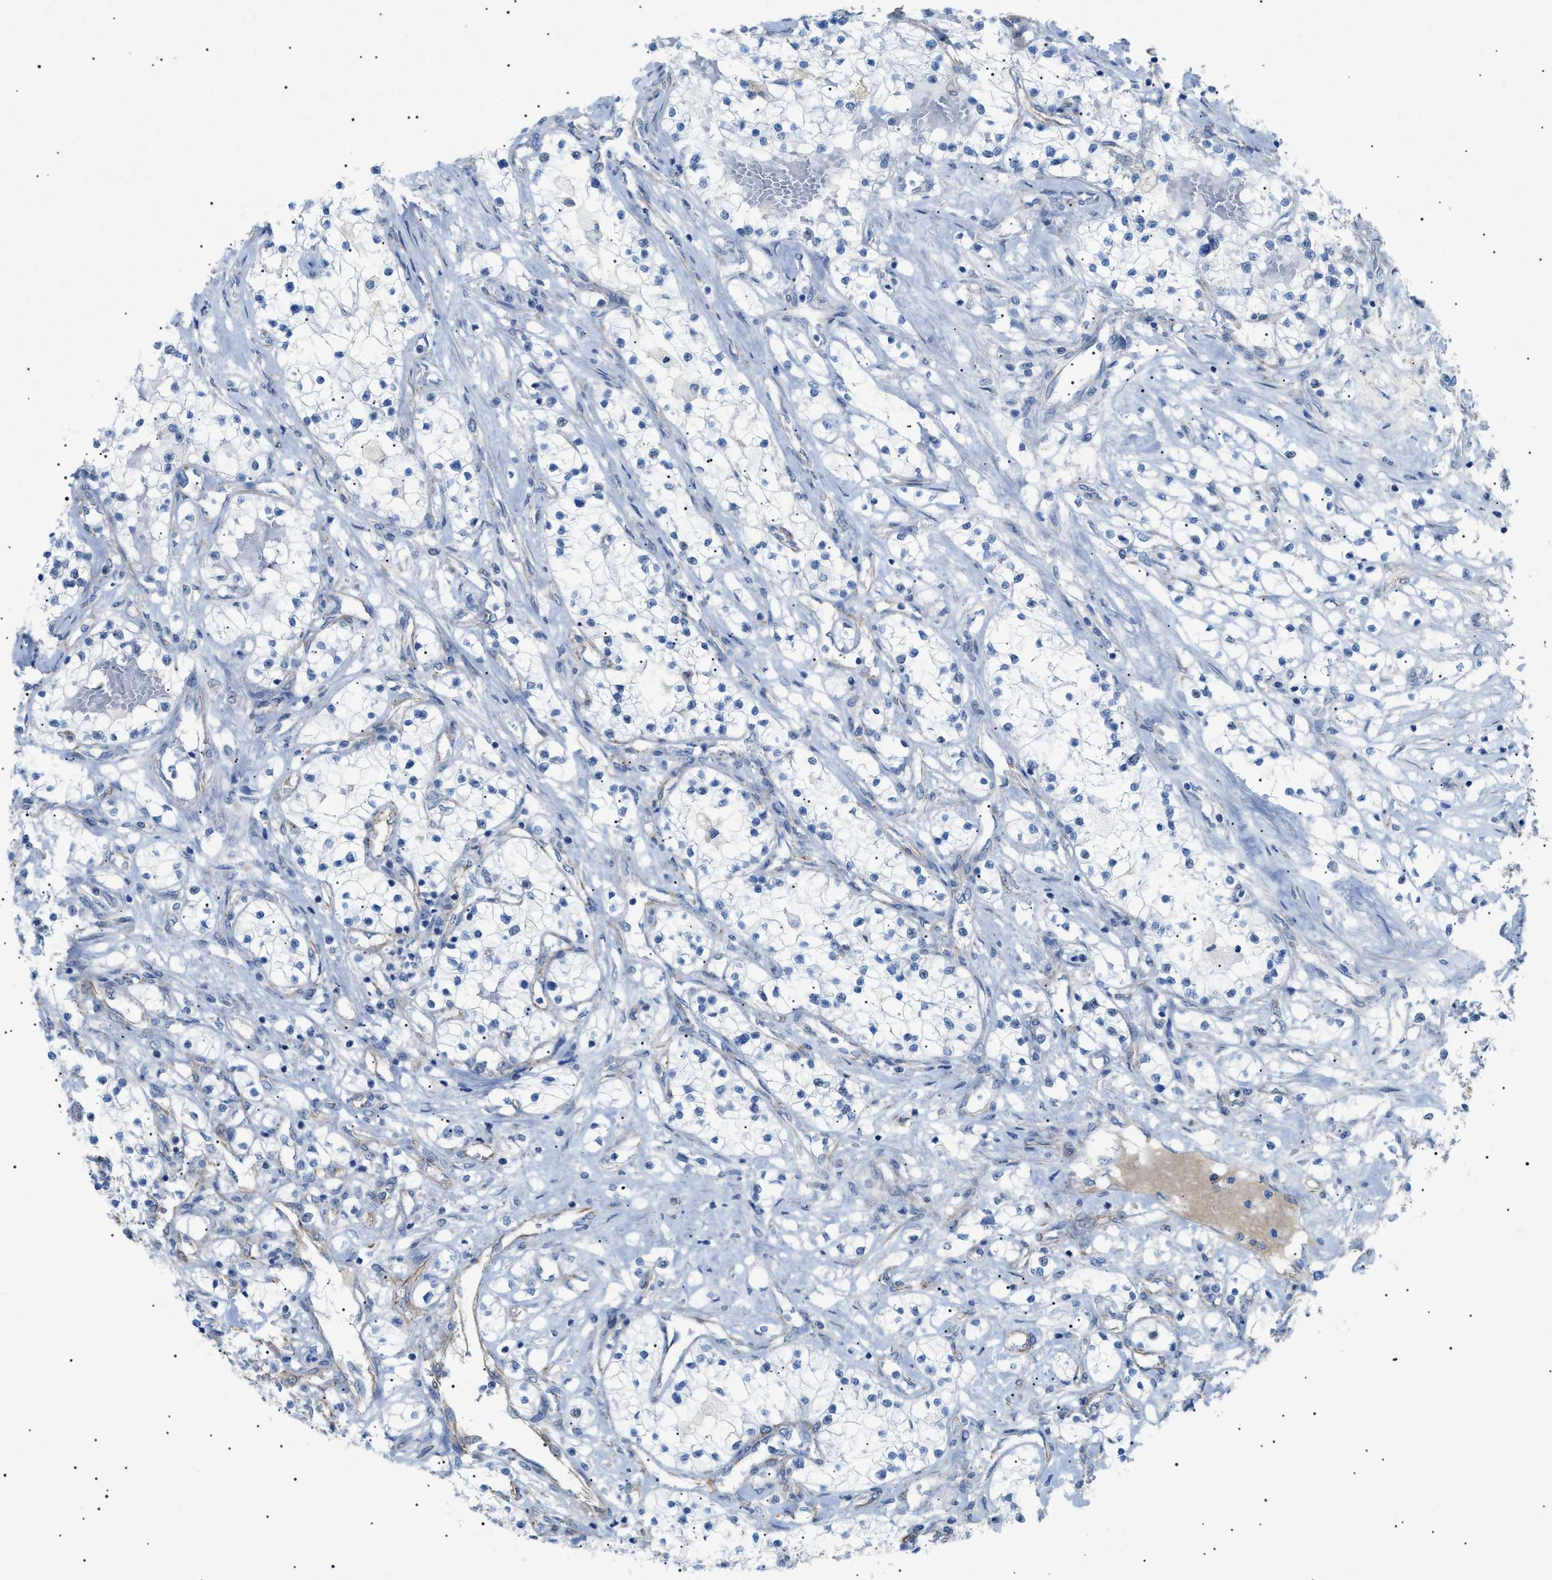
{"staining": {"intensity": "negative", "quantity": "none", "location": "none"}, "tissue": "renal cancer", "cell_type": "Tumor cells", "image_type": "cancer", "snomed": [{"axis": "morphology", "description": "Adenocarcinoma, NOS"}, {"axis": "topography", "description": "Kidney"}], "caption": "Immunohistochemistry micrograph of neoplastic tissue: human renal adenocarcinoma stained with DAB exhibits no significant protein staining in tumor cells.", "gene": "ADAMTS1", "patient": {"sex": "male", "age": 68}}